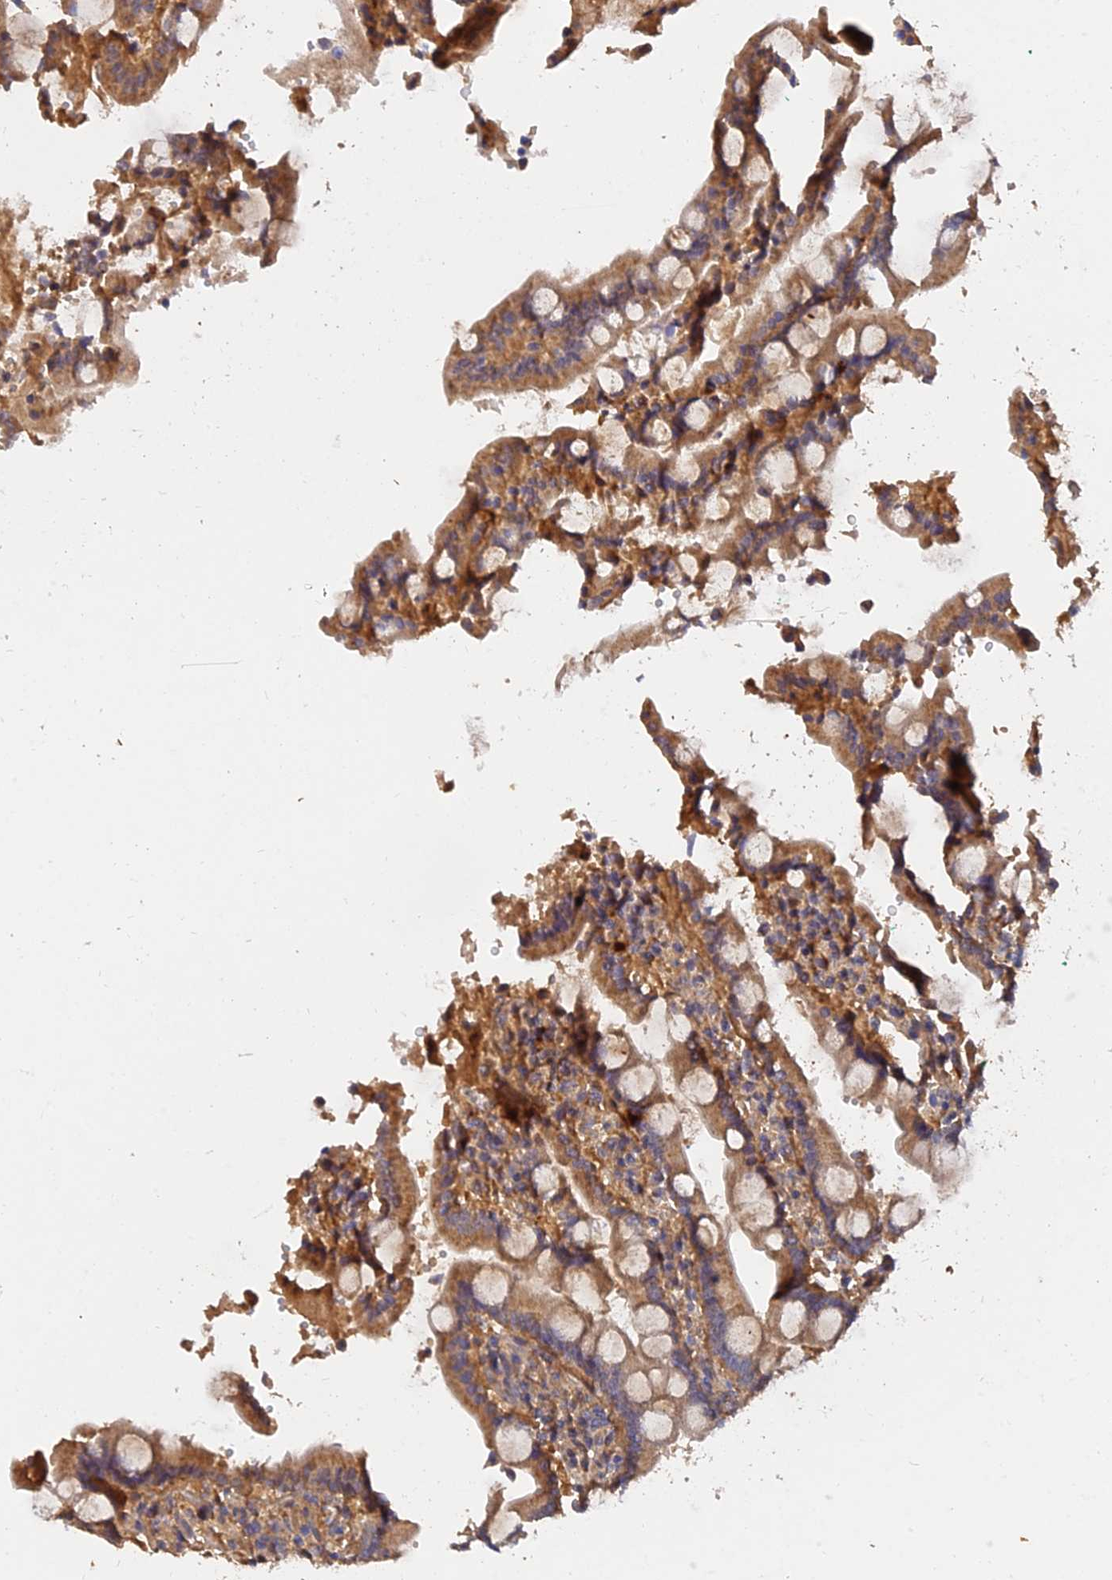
{"staining": {"intensity": "moderate", "quantity": ">75%", "location": "cytoplasmic/membranous"}, "tissue": "duodenum", "cell_type": "Glandular cells", "image_type": "normal", "snomed": [{"axis": "morphology", "description": "Normal tissue, NOS"}, {"axis": "topography", "description": "Small intestine, NOS"}], "caption": "Immunohistochemical staining of benign human duodenum displays >75% levels of moderate cytoplasmic/membranous protein staining in about >75% of glandular cells.", "gene": "SLC38A11", "patient": {"sex": "female", "age": 71}}